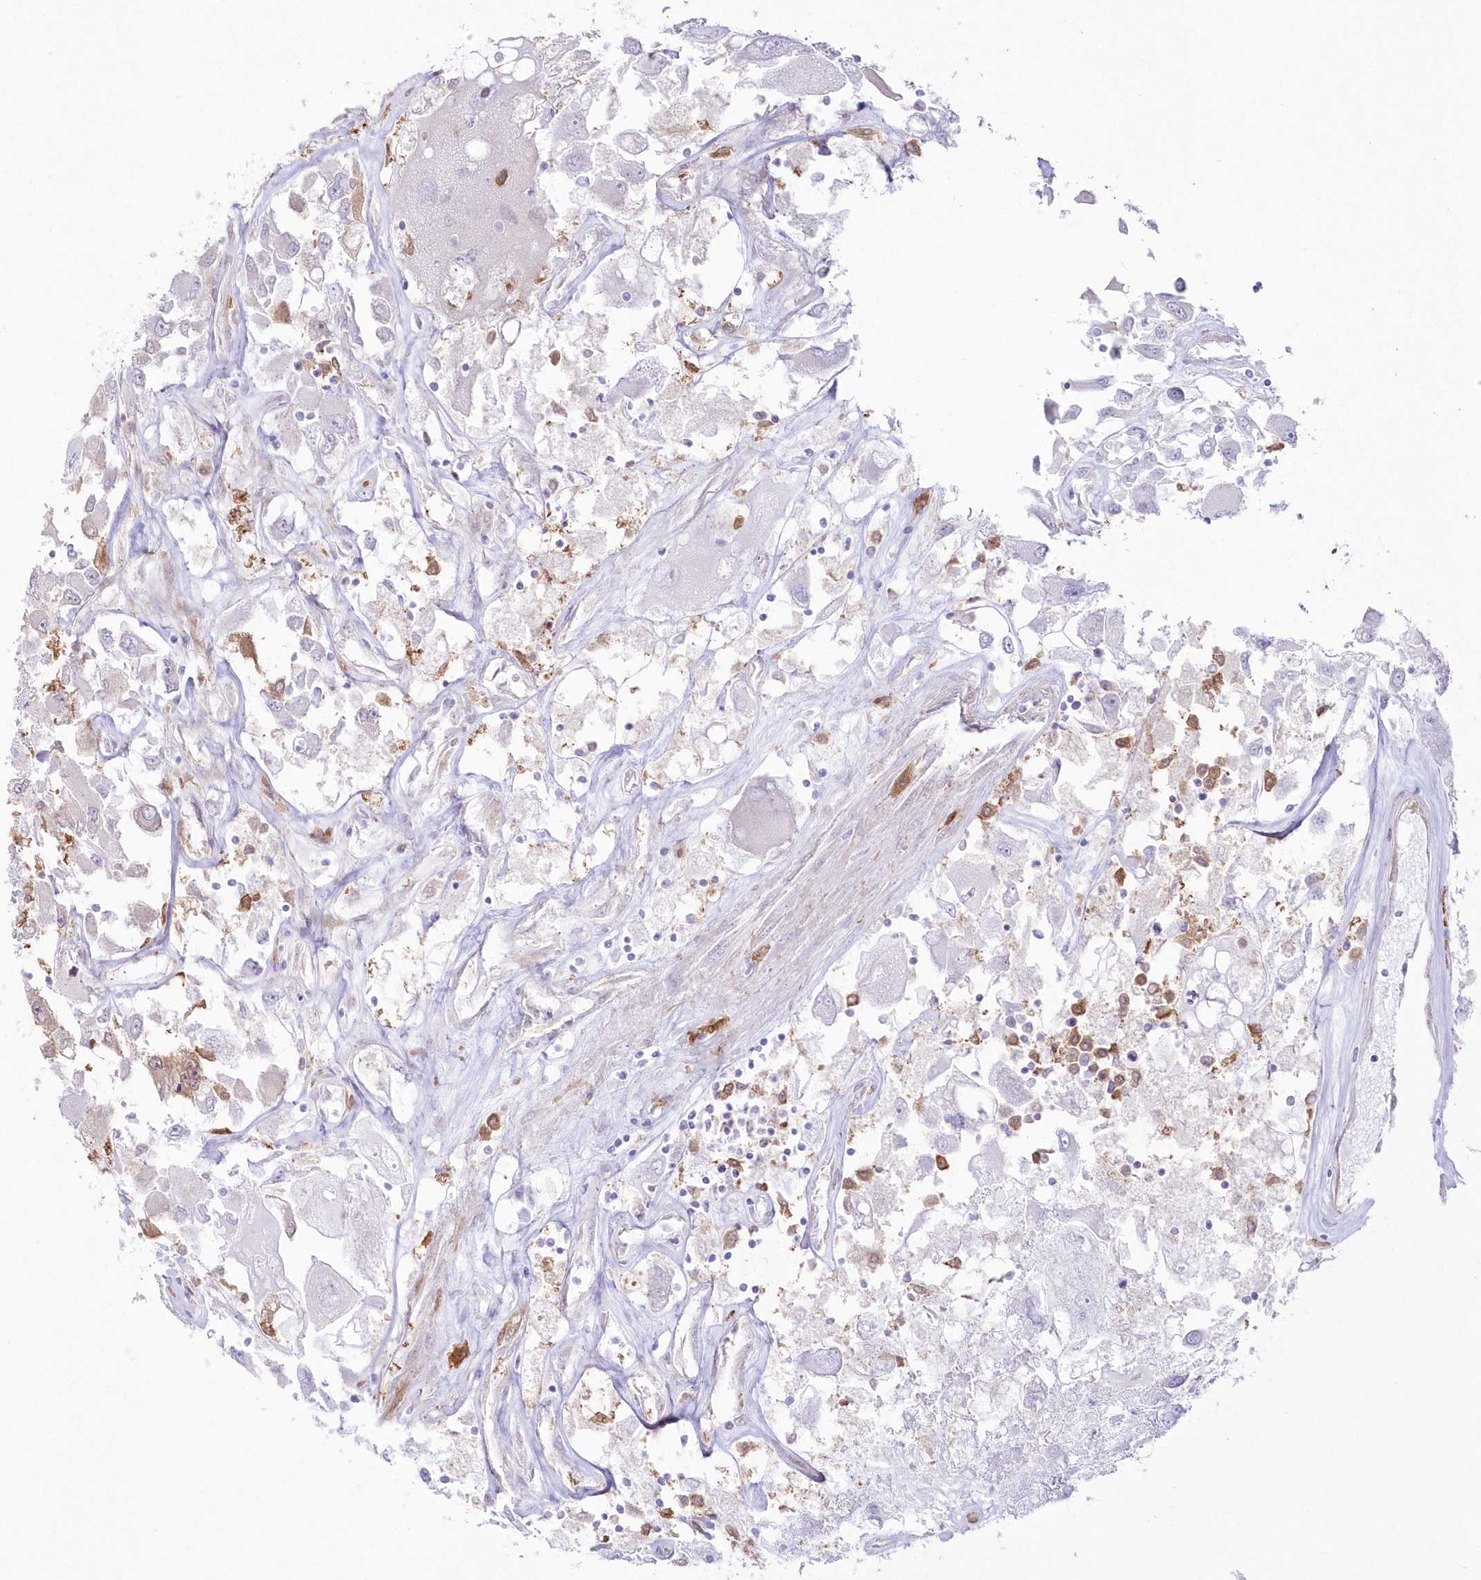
{"staining": {"intensity": "moderate", "quantity": "<25%", "location": "cytoplasmic/membranous"}, "tissue": "renal cancer", "cell_type": "Tumor cells", "image_type": "cancer", "snomed": [{"axis": "morphology", "description": "Adenocarcinoma, NOS"}, {"axis": "topography", "description": "Kidney"}], "caption": "Human renal cancer stained with a protein marker shows moderate staining in tumor cells.", "gene": "SH3PXD2B", "patient": {"sex": "female", "age": 52}}